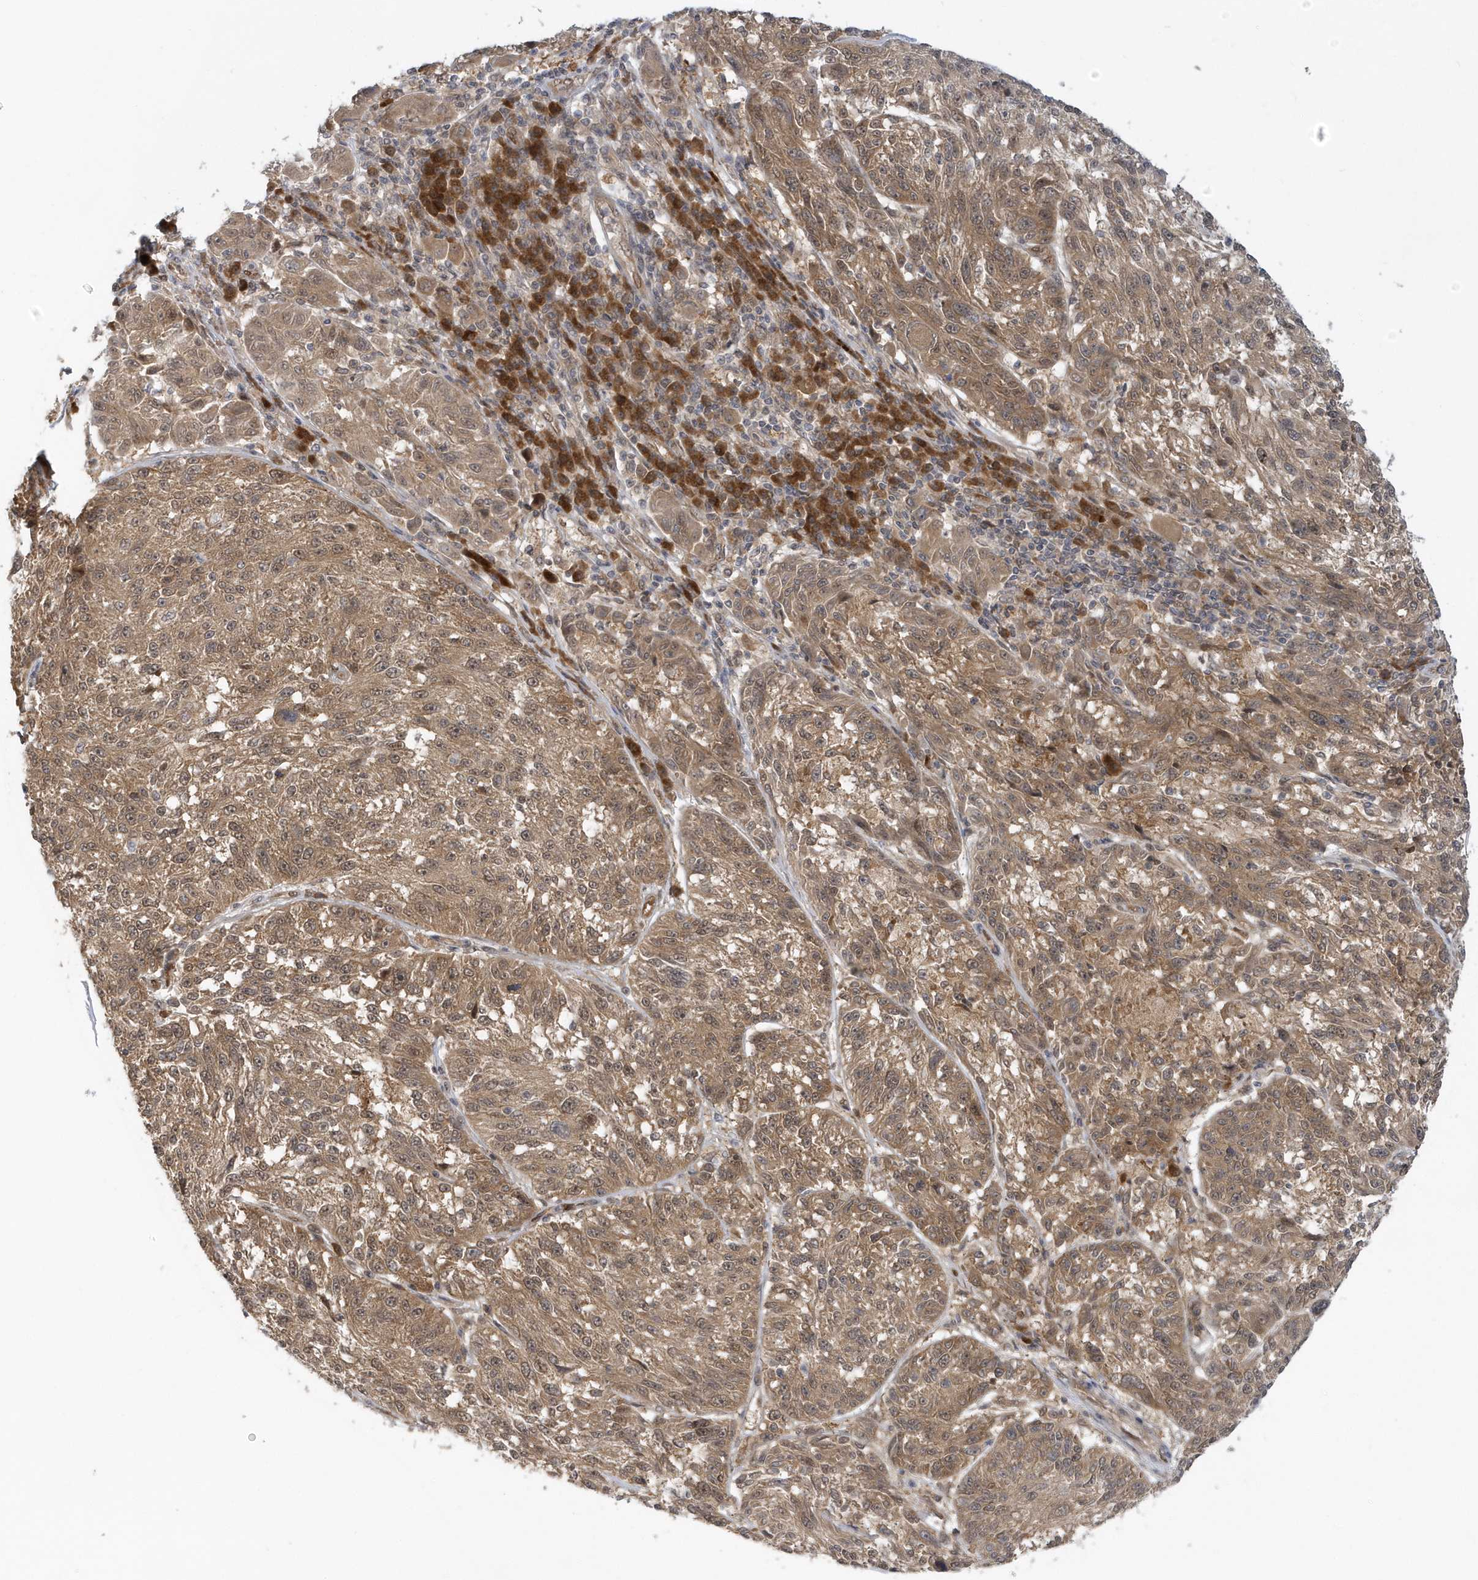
{"staining": {"intensity": "moderate", "quantity": ">75%", "location": "cytoplasmic/membranous,nuclear"}, "tissue": "melanoma", "cell_type": "Tumor cells", "image_type": "cancer", "snomed": [{"axis": "morphology", "description": "Malignant melanoma, NOS"}, {"axis": "topography", "description": "Skin"}], "caption": "An immunohistochemistry photomicrograph of tumor tissue is shown. Protein staining in brown highlights moderate cytoplasmic/membranous and nuclear positivity in melanoma within tumor cells.", "gene": "ATG4A", "patient": {"sex": "male", "age": 53}}